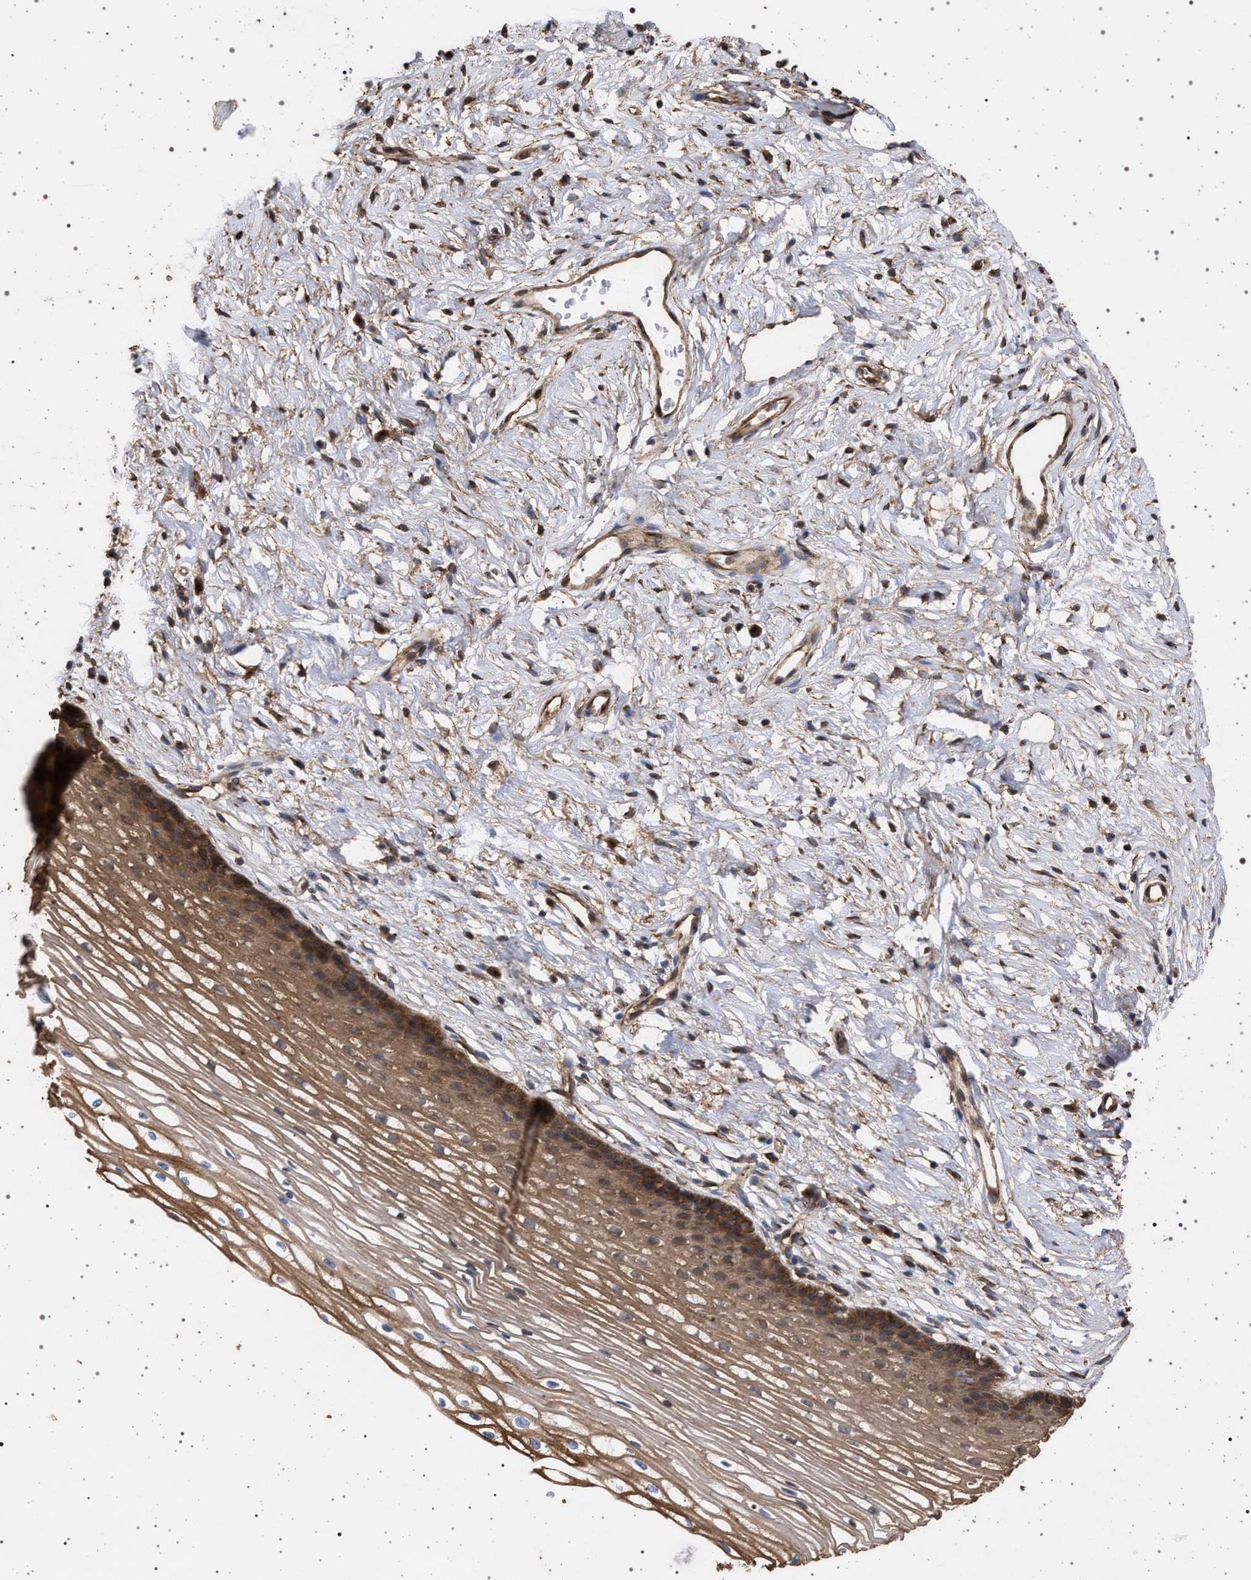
{"staining": {"intensity": "moderate", "quantity": ">75%", "location": "cytoplasmic/membranous"}, "tissue": "cervix", "cell_type": "Glandular cells", "image_type": "normal", "snomed": [{"axis": "morphology", "description": "Normal tissue, NOS"}, {"axis": "topography", "description": "Cervix"}], "caption": "Immunohistochemical staining of unremarkable cervix reveals medium levels of moderate cytoplasmic/membranous positivity in about >75% of glandular cells.", "gene": "IFT20", "patient": {"sex": "female", "age": 77}}